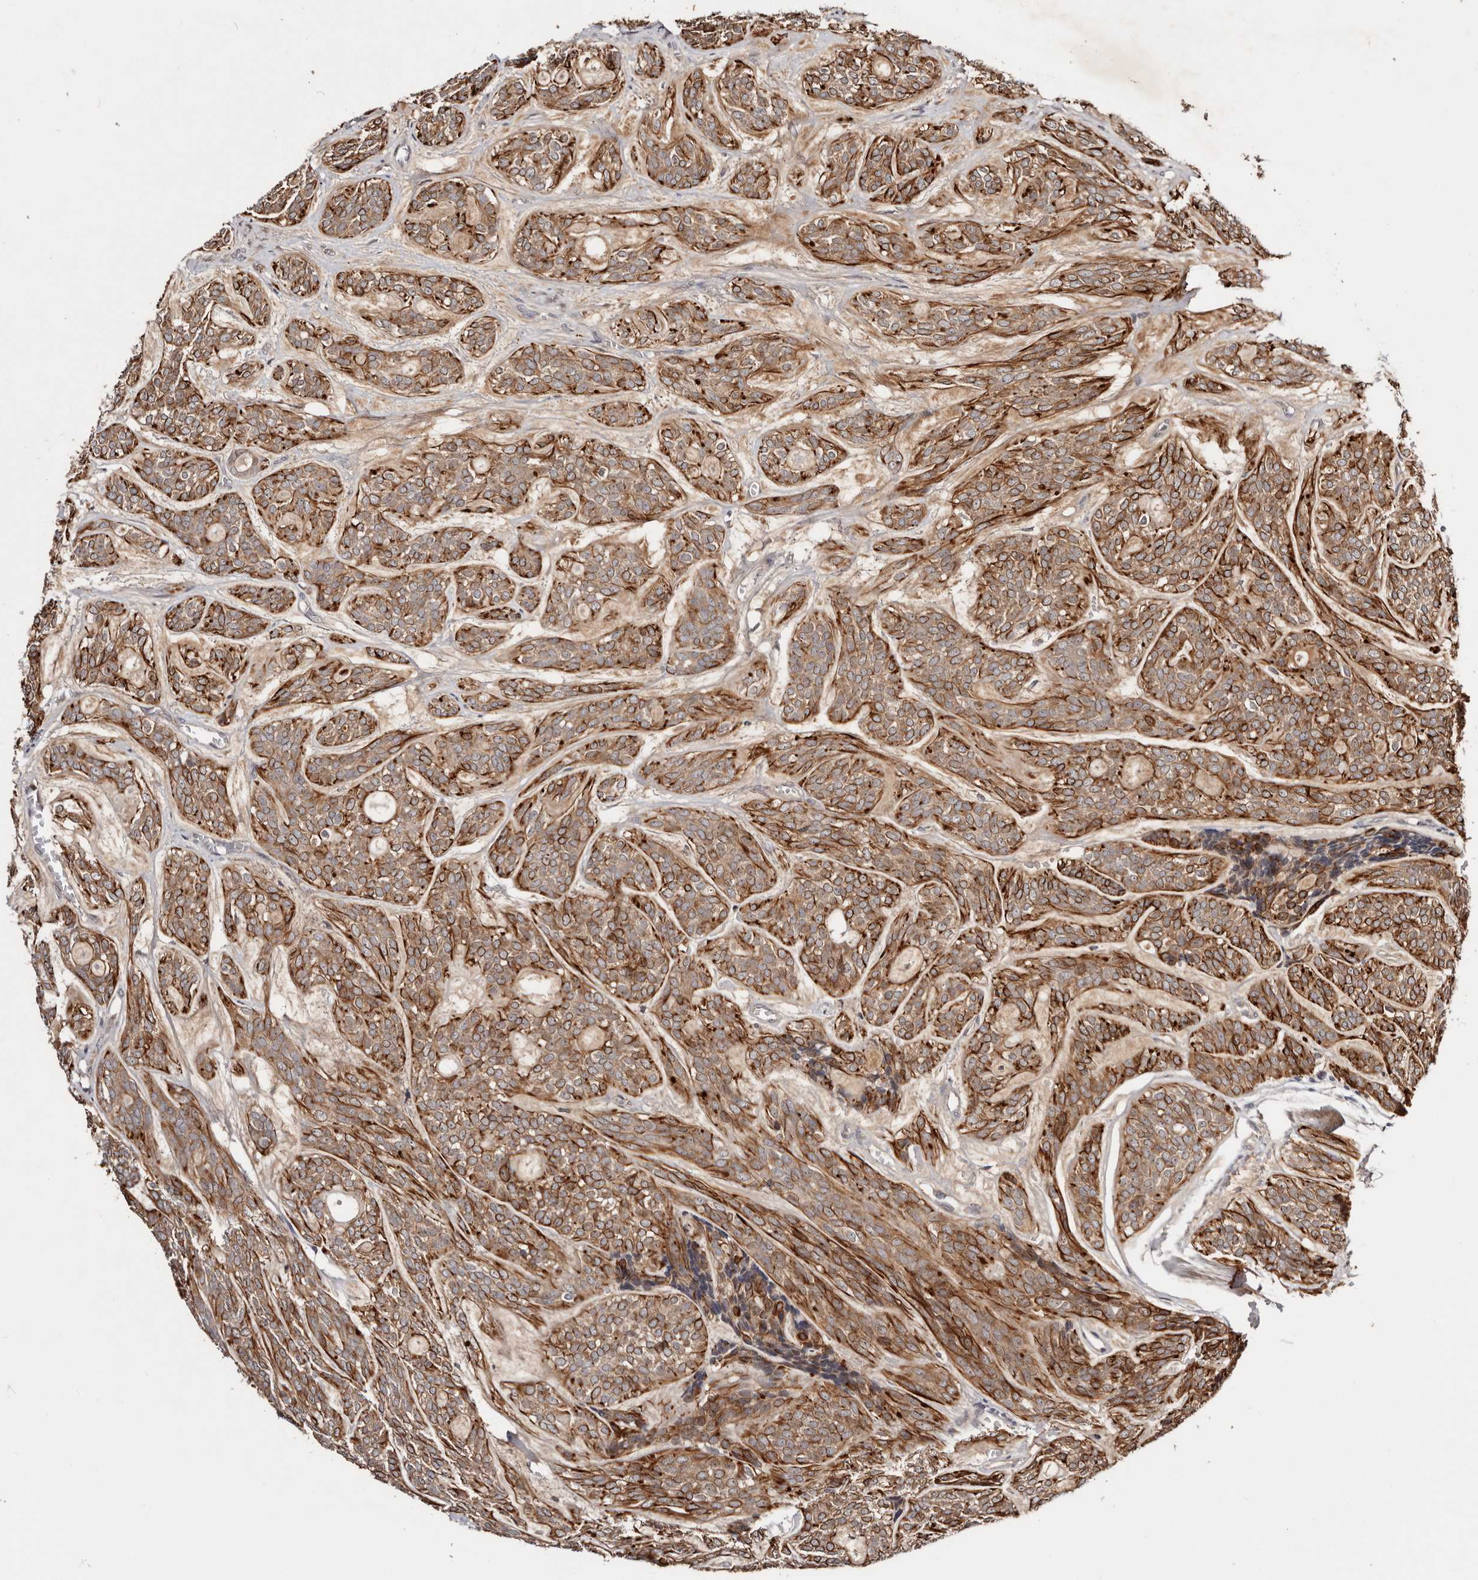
{"staining": {"intensity": "strong", "quantity": "25%-75%", "location": "cytoplasmic/membranous"}, "tissue": "head and neck cancer", "cell_type": "Tumor cells", "image_type": "cancer", "snomed": [{"axis": "morphology", "description": "Adenocarcinoma, NOS"}, {"axis": "topography", "description": "Head-Neck"}], "caption": "Protein expression analysis of head and neck cancer (adenocarcinoma) reveals strong cytoplasmic/membranous expression in about 25%-75% of tumor cells. (Stains: DAB in brown, nuclei in blue, Microscopy: brightfield microscopy at high magnification).", "gene": "PKIB", "patient": {"sex": "male", "age": 66}}